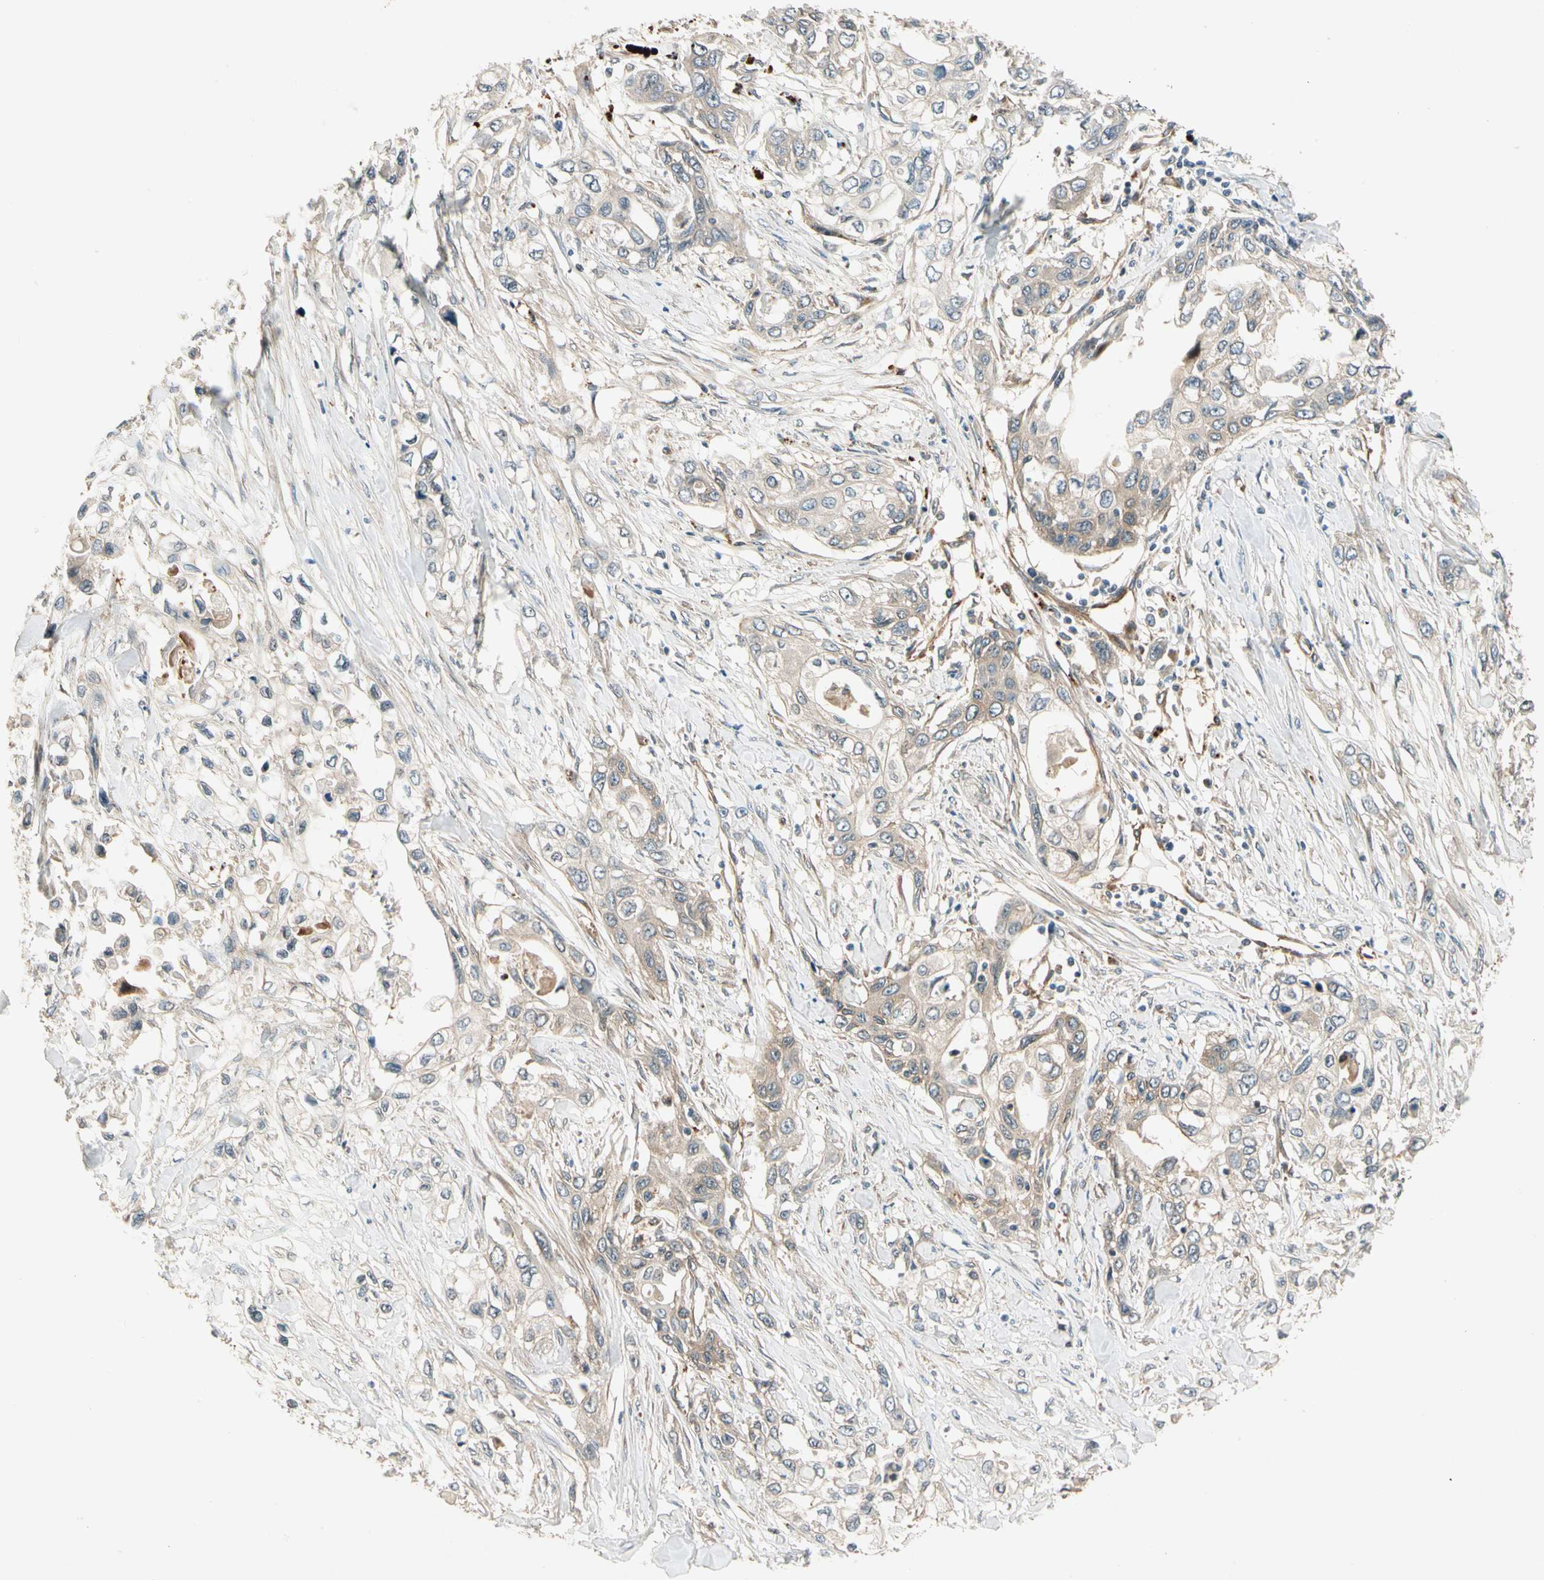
{"staining": {"intensity": "weak", "quantity": ">75%", "location": "cytoplasmic/membranous"}, "tissue": "pancreatic cancer", "cell_type": "Tumor cells", "image_type": "cancer", "snomed": [{"axis": "morphology", "description": "Adenocarcinoma, NOS"}, {"axis": "topography", "description": "Pancreas"}], "caption": "There is low levels of weak cytoplasmic/membranous expression in tumor cells of pancreatic cancer, as demonstrated by immunohistochemical staining (brown color).", "gene": "ROCK2", "patient": {"sex": "female", "age": 70}}